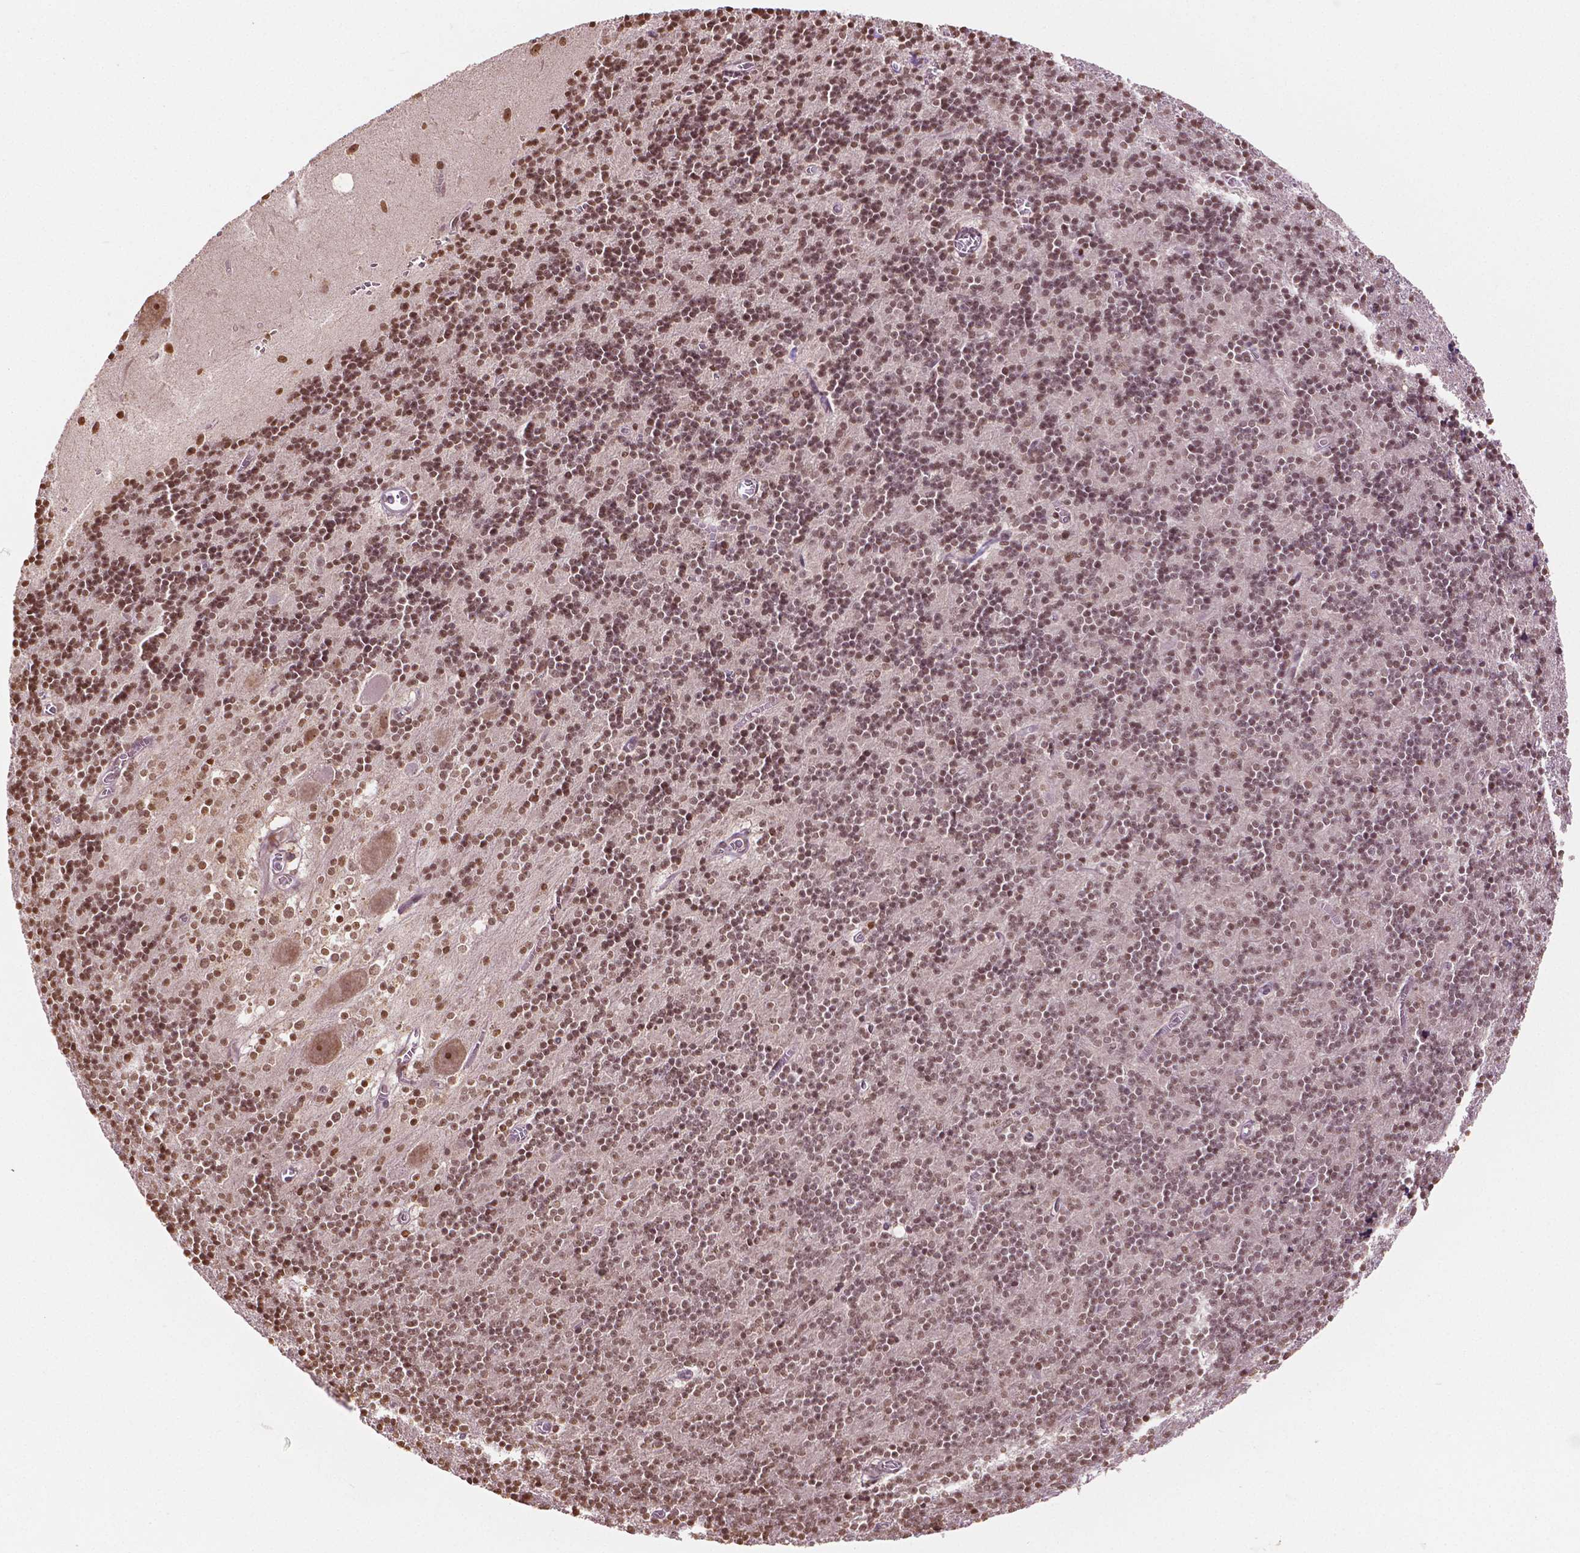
{"staining": {"intensity": "moderate", "quantity": ">75%", "location": "nuclear"}, "tissue": "cerebellum", "cell_type": "Cells in granular layer", "image_type": "normal", "snomed": [{"axis": "morphology", "description": "Normal tissue, NOS"}, {"axis": "topography", "description": "Cerebellum"}], "caption": "A brown stain highlights moderate nuclear expression of a protein in cells in granular layer of unremarkable cerebellum. (IHC, brightfield microscopy, high magnification).", "gene": "DEK", "patient": {"sex": "male", "age": 70}}